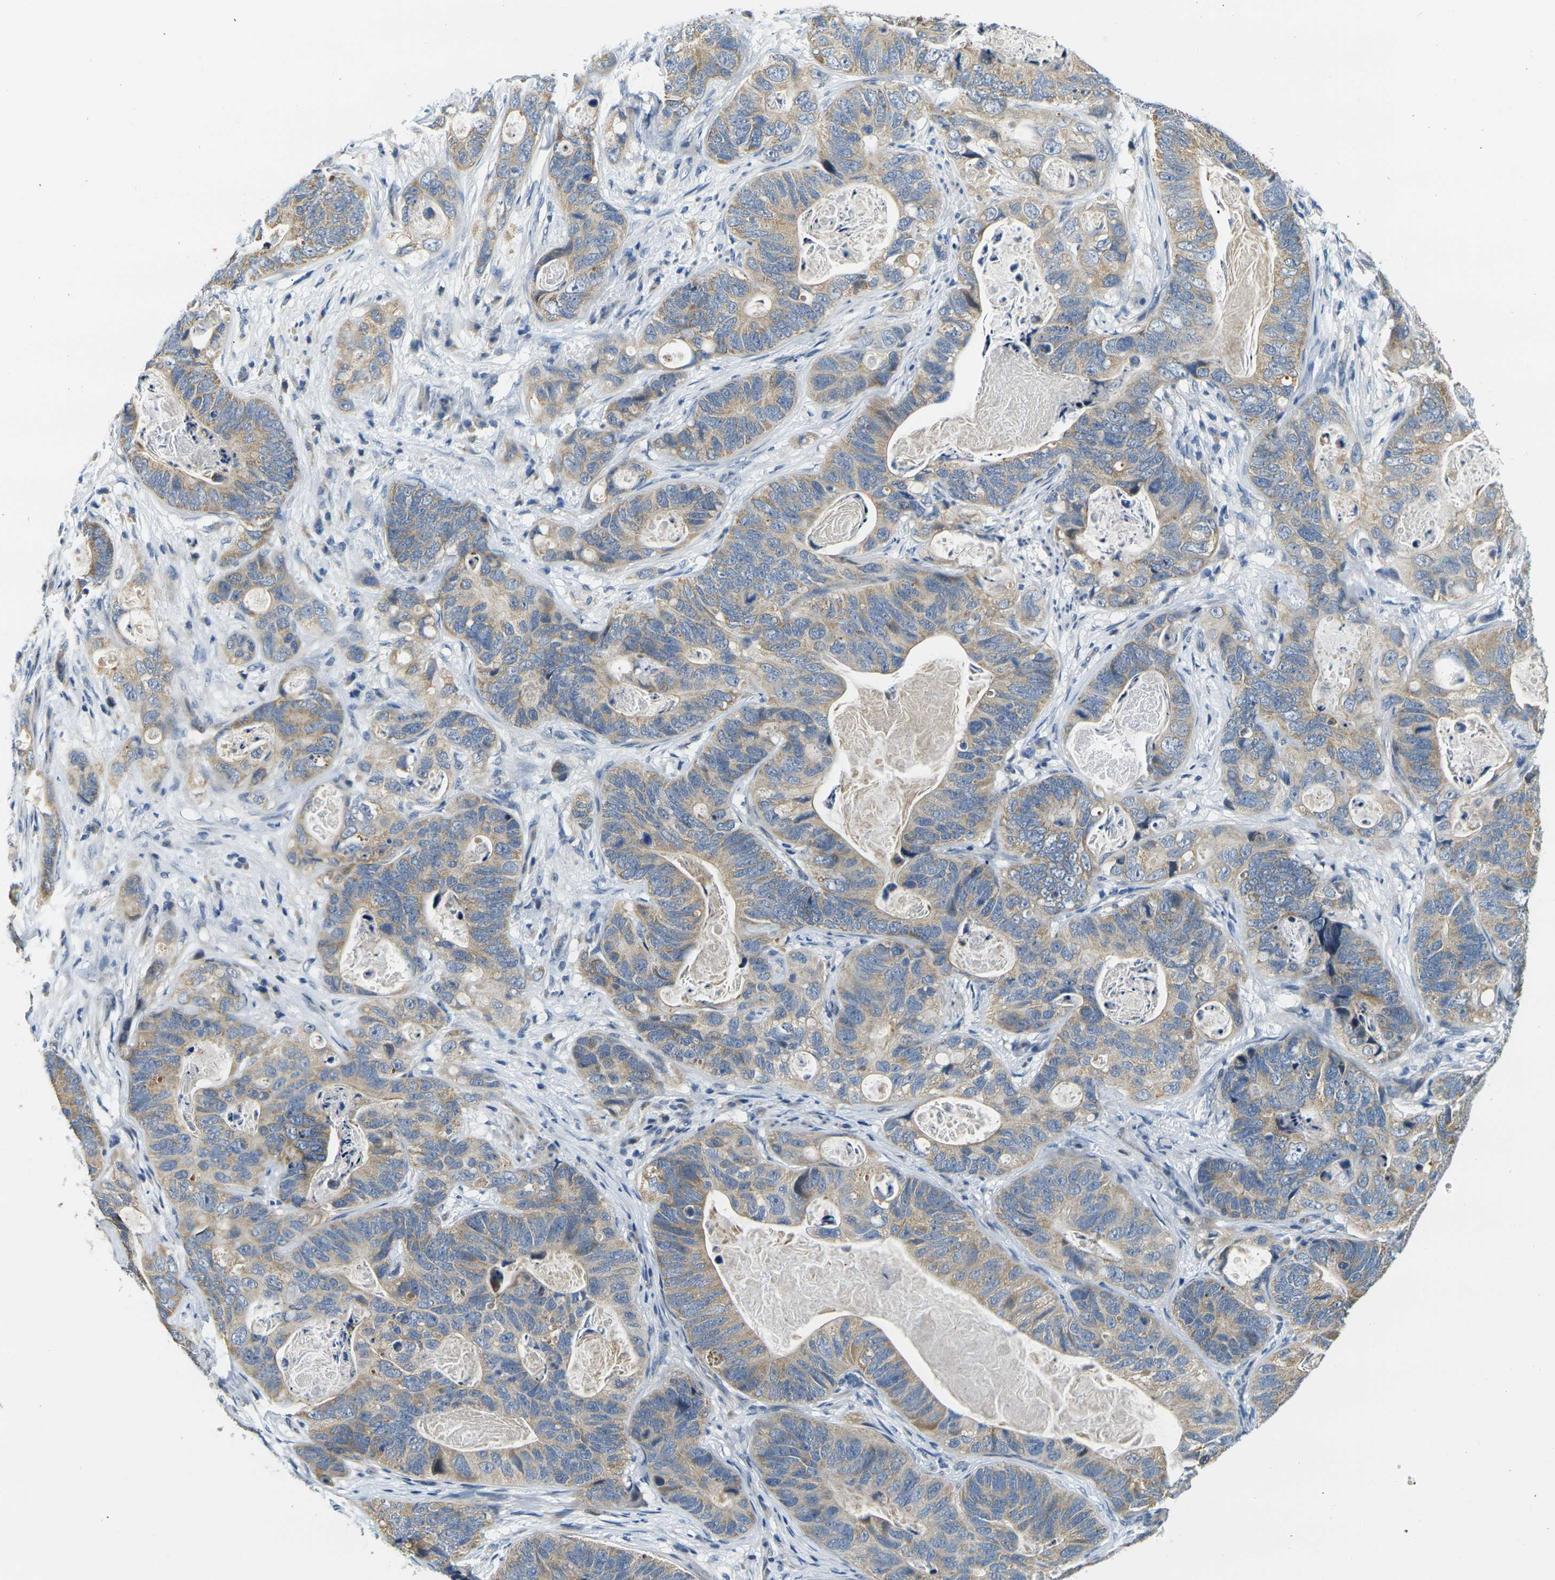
{"staining": {"intensity": "weak", "quantity": ">75%", "location": "cytoplasmic/membranous"}, "tissue": "stomach cancer", "cell_type": "Tumor cells", "image_type": "cancer", "snomed": [{"axis": "morphology", "description": "Adenocarcinoma, NOS"}, {"axis": "topography", "description": "Stomach"}], "caption": "A photomicrograph showing weak cytoplasmic/membranous expression in approximately >75% of tumor cells in adenocarcinoma (stomach), as visualized by brown immunohistochemical staining.", "gene": "SHISAL2B", "patient": {"sex": "female", "age": 89}}